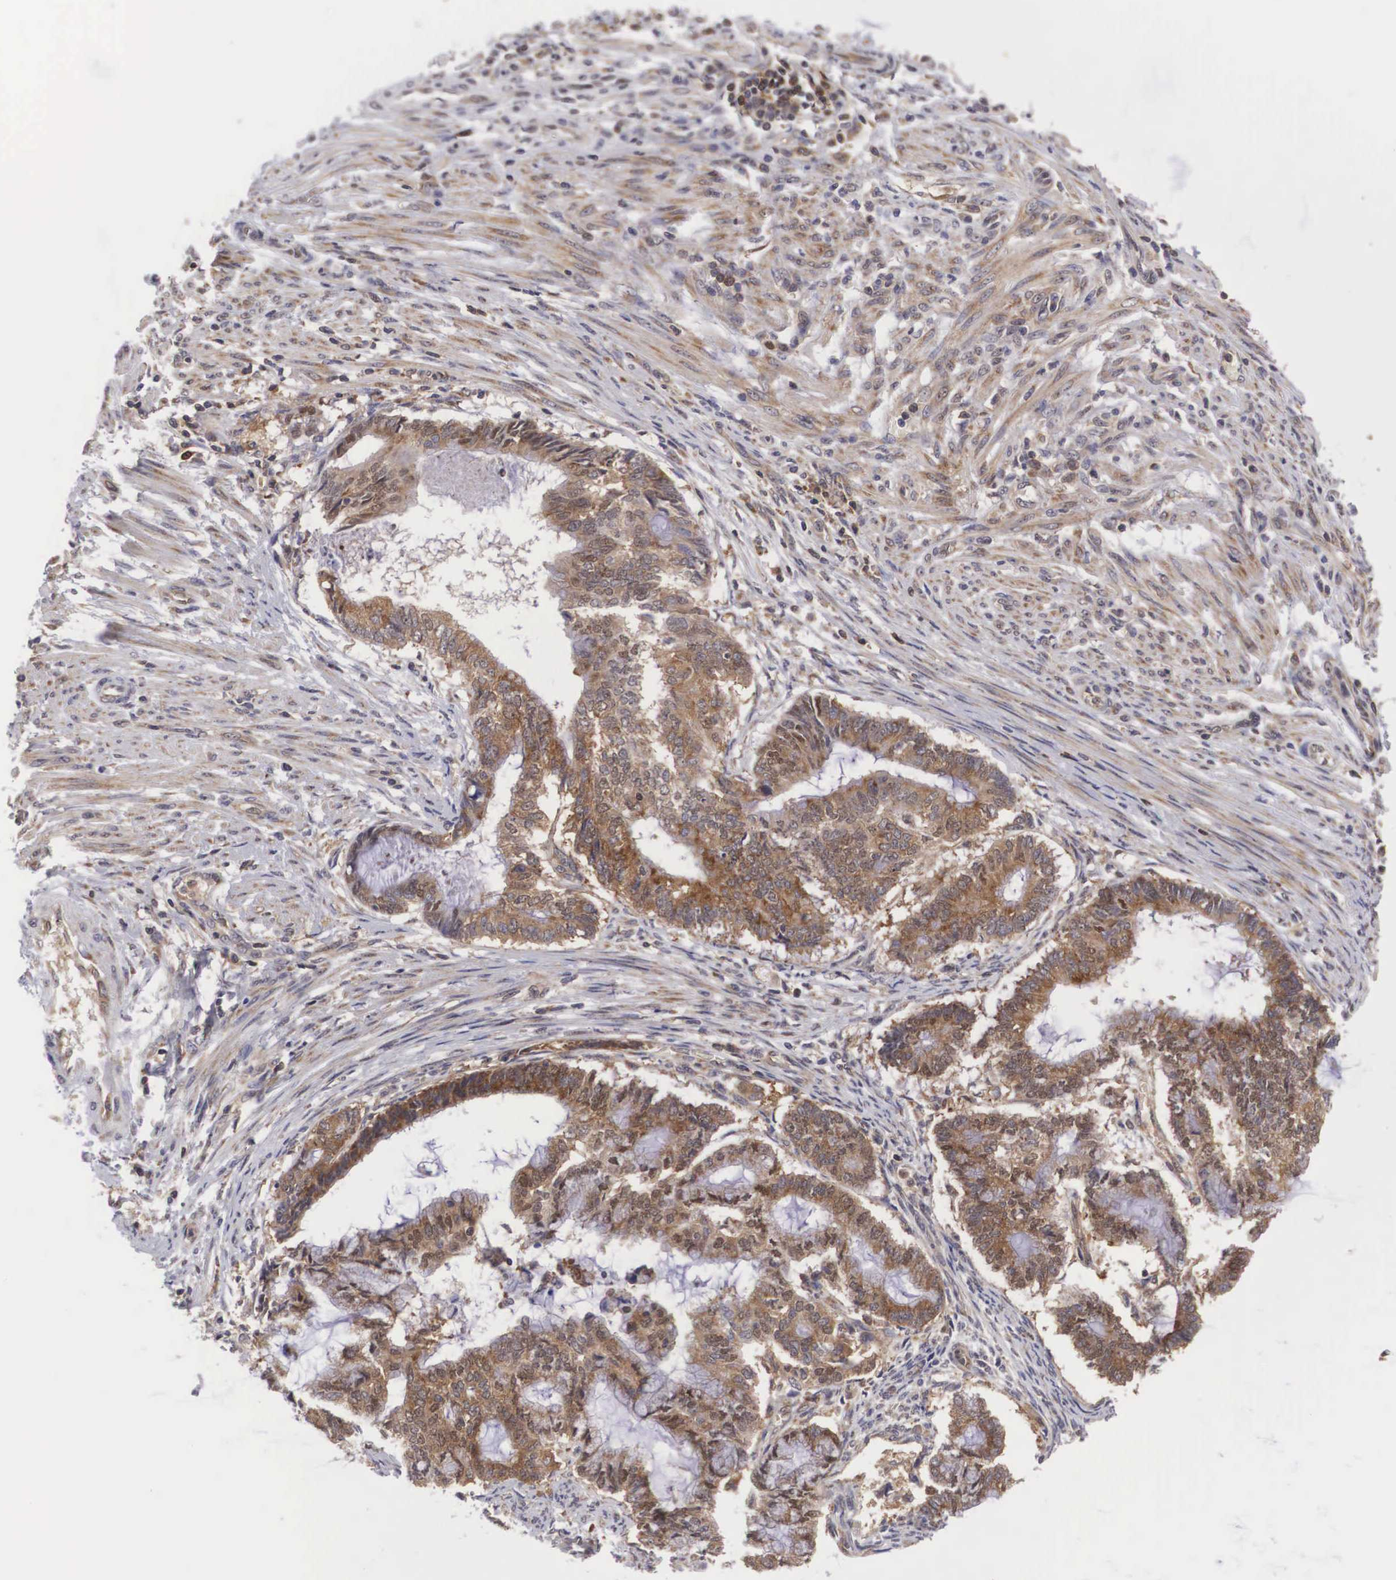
{"staining": {"intensity": "moderate", "quantity": ">75%", "location": "cytoplasmic/membranous"}, "tissue": "endometrial cancer", "cell_type": "Tumor cells", "image_type": "cancer", "snomed": [{"axis": "morphology", "description": "Adenocarcinoma, NOS"}, {"axis": "topography", "description": "Endometrium"}], "caption": "Protein expression analysis of endometrial cancer reveals moderate cytoplasmic/membranous staining in approximately >75% of tumor cells.", "gene": "ADSL", "patient": {"sex": "female", "age": 63}}